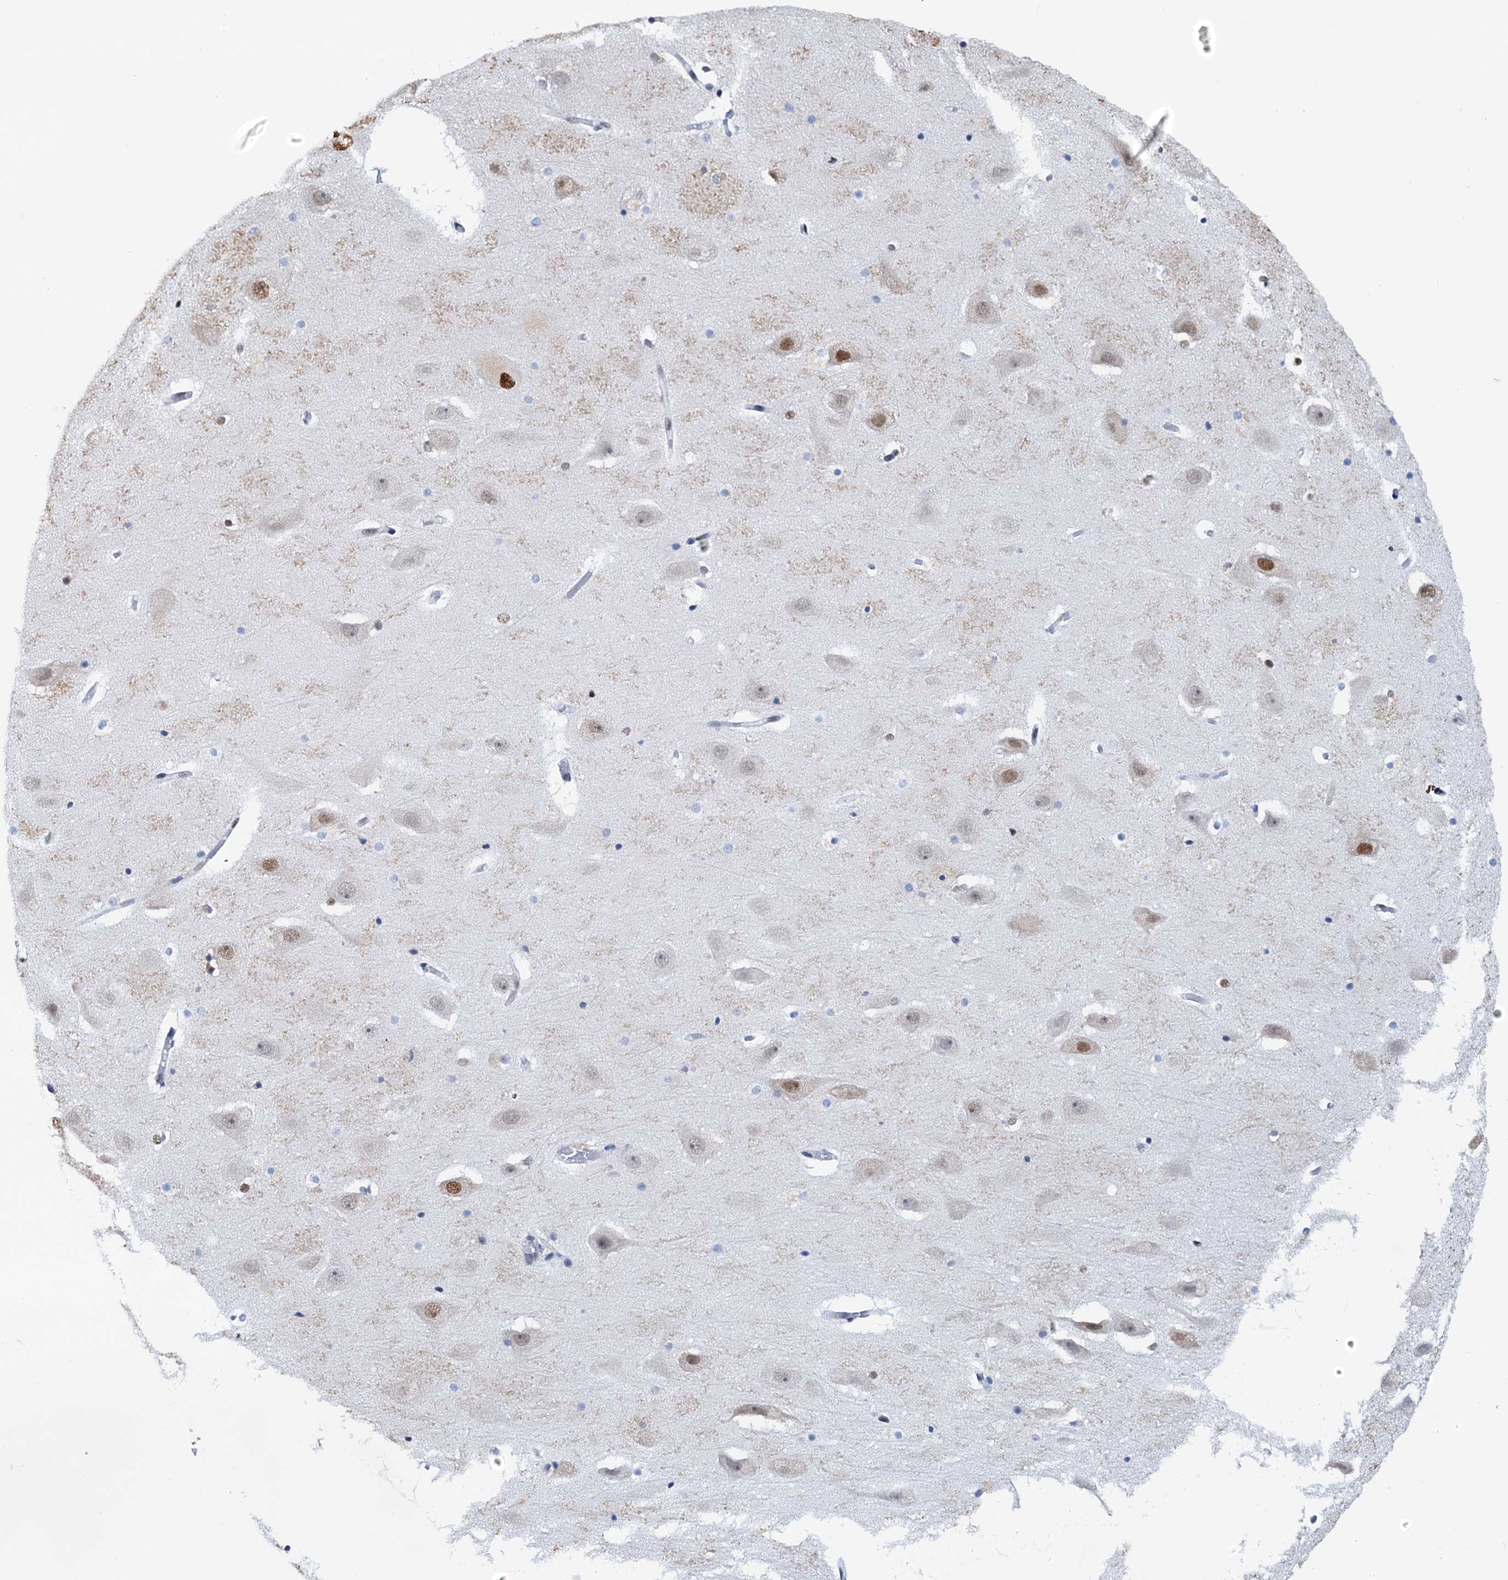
{"staining": {"intensity": "moderate", "quantity": "<25%", "location": "nuclear"}, "tissue": "hippocampus", "cell_type": "Glial cells", "image_type": "normal", "snomed": [{"axis": "morphology", "description": "Normal tissue, NOS"}, {"axis": "topography", "description": "Hippocampus"}], "caption": "Glial cells display low levels of moderate nuclear positivity in approximately <25% of cells in benign hippocampus.", "gene": "SLTM", "patient": {"sex": "female", "age": 52}}